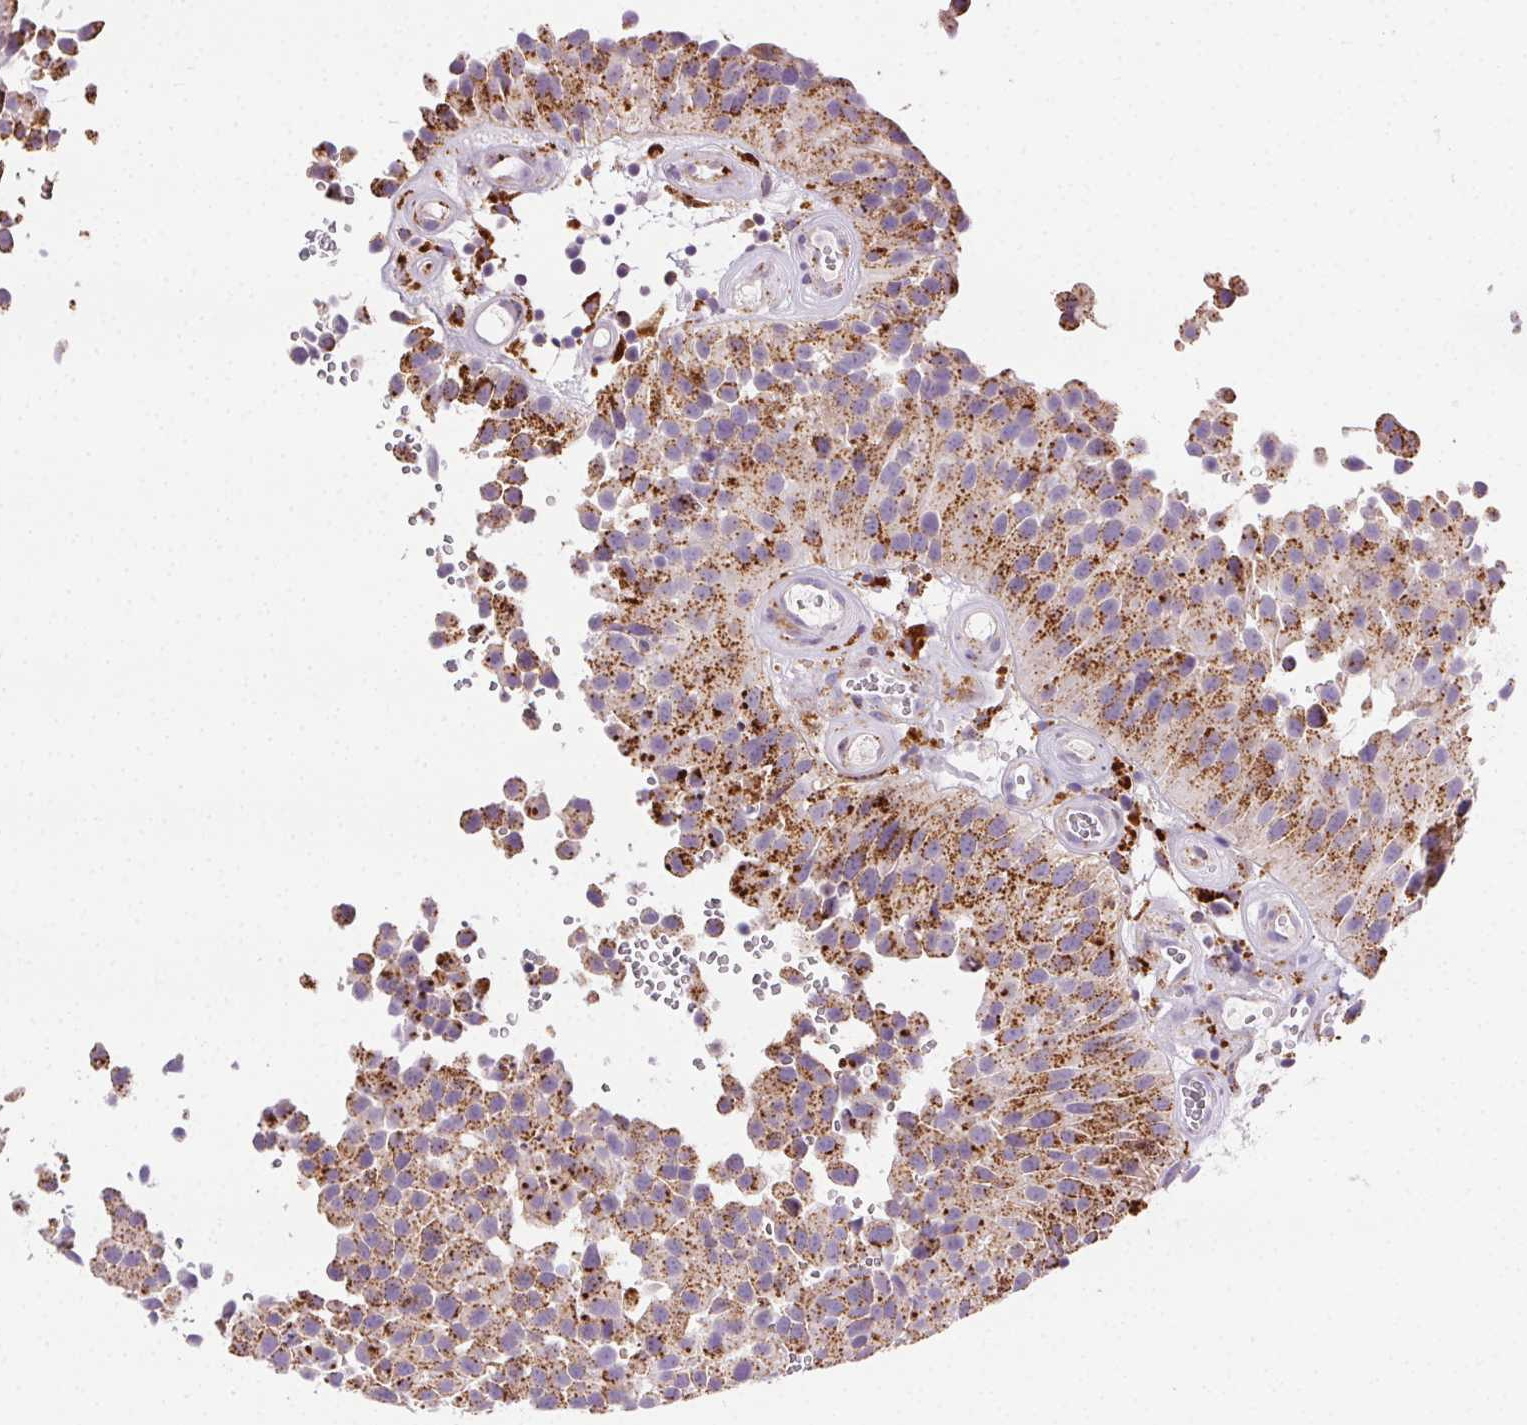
{"staining": {"intensity": "moderate", "quantity": ">75%", "location": "cytoplasmic/membranous"}, "tissue": "urothelial cancer", "cell_type": "Tumor cells", "image_type": "cancer", "snomed": [{"axis": "morphology", "description": "Urothelial carcinoma, Low grade"}, {"axis": "topography", "description": "Urinary bladder"}], "caption": "Human urothelial cancer stained with a brown dye shows moderate cytoplasmic/membranous positive staining in about >75% of tumor cells.", "gene": "SCPEP1", "patient": {"sex": "male", "age": 76}}